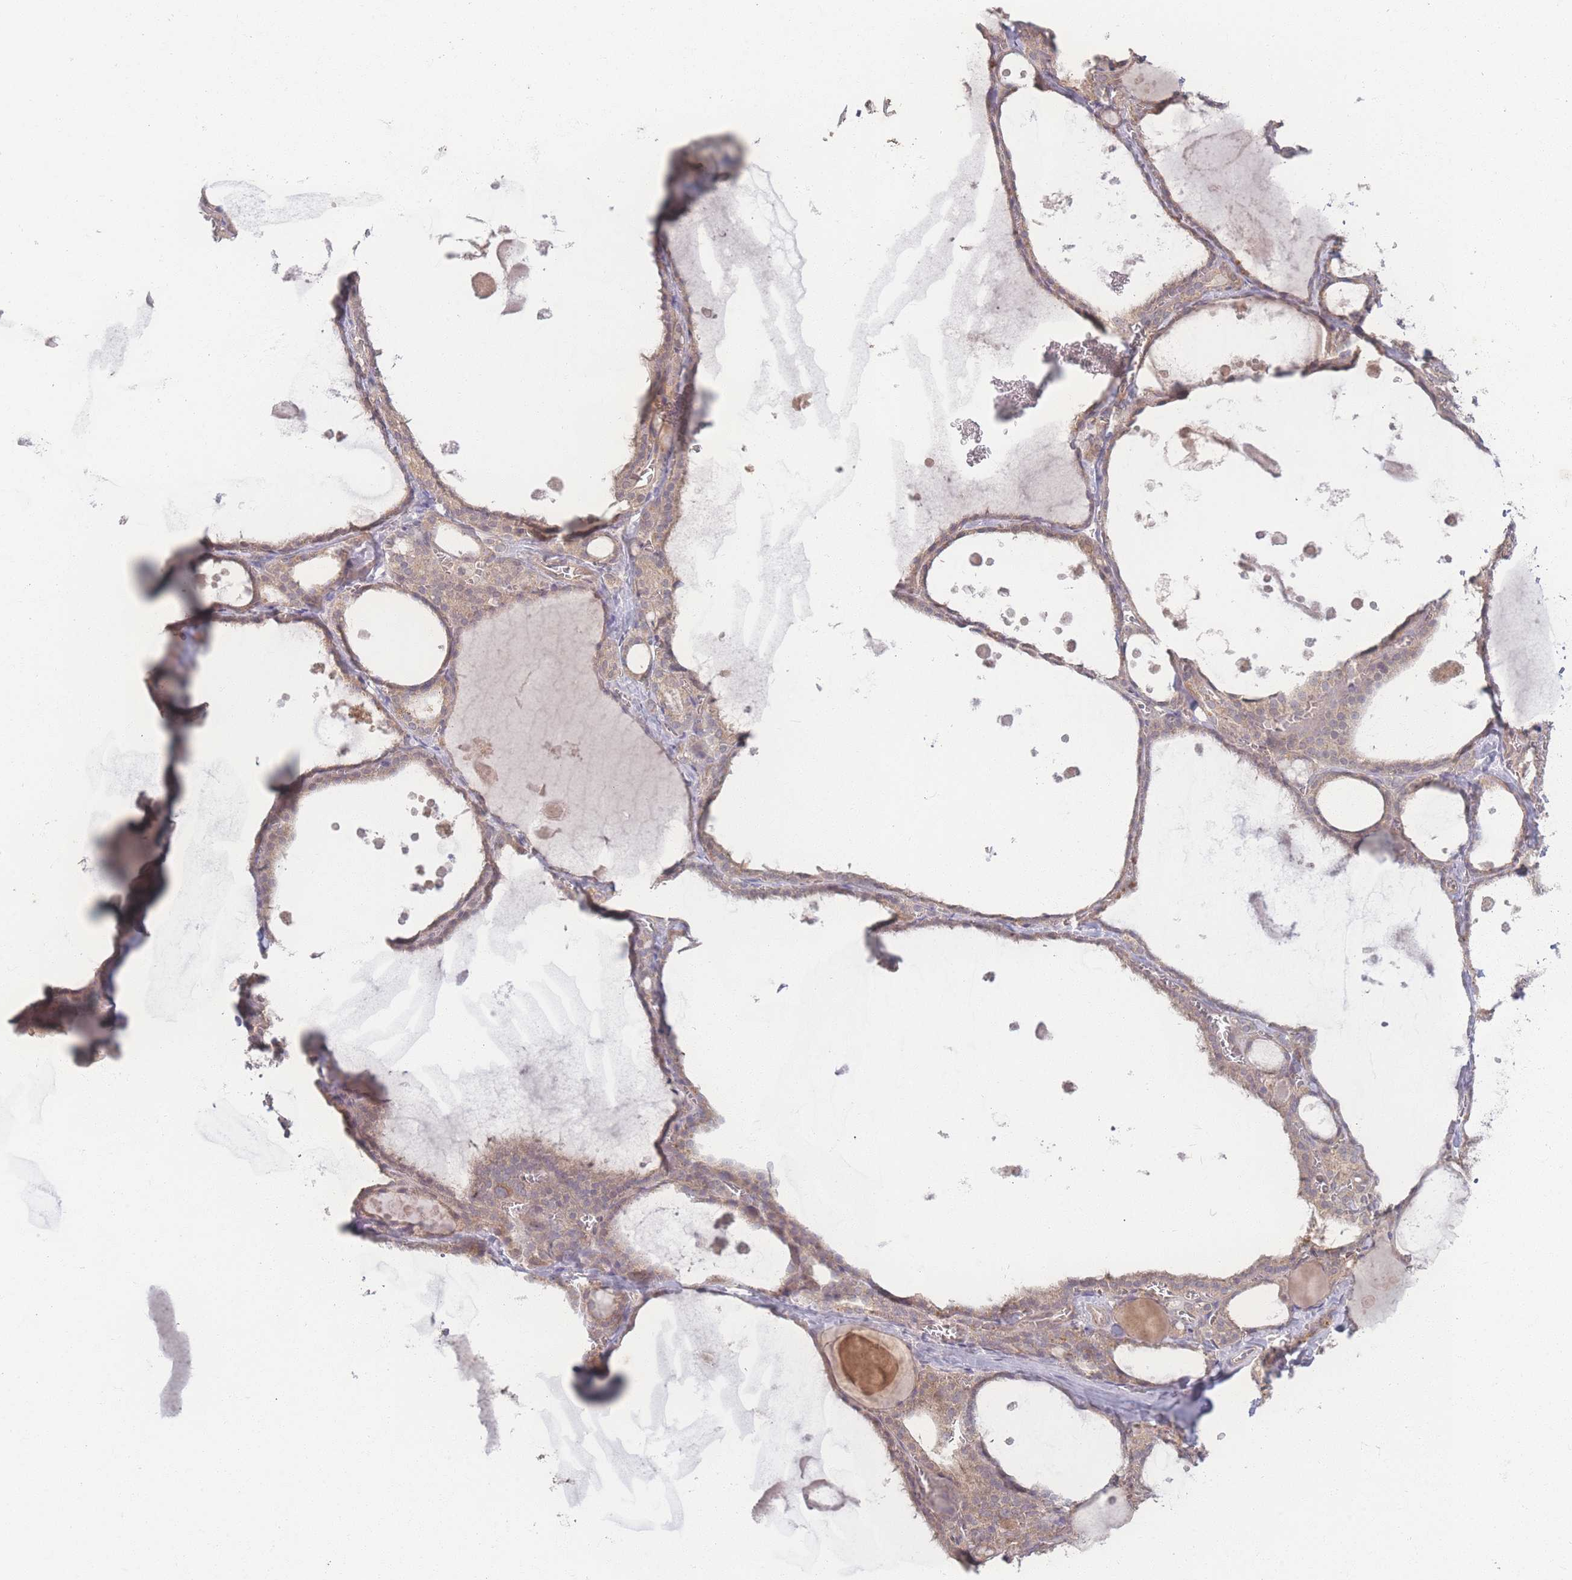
{"staining": {"intensity": "weak", "quantity": ">75%", "location": "cytoplasmic/membranous"}, "tissue": "thyroid gland", "cell_type": "Glandular cells", "image_type": "normal", "snomed": [{"axis": "morphology", "description": "Normal tissue, NOS"}, {"axis": "topography", "description": "Thyroid gland"}], "caption": "This is a histology image of immunohistochemistry (IHC) staining of benign thyroid gland, which shows weak expression in the cytoplasmic/membranous of glandular cells.", "gene": "INSR", "patient": {"sex": "male", "age": 56}}